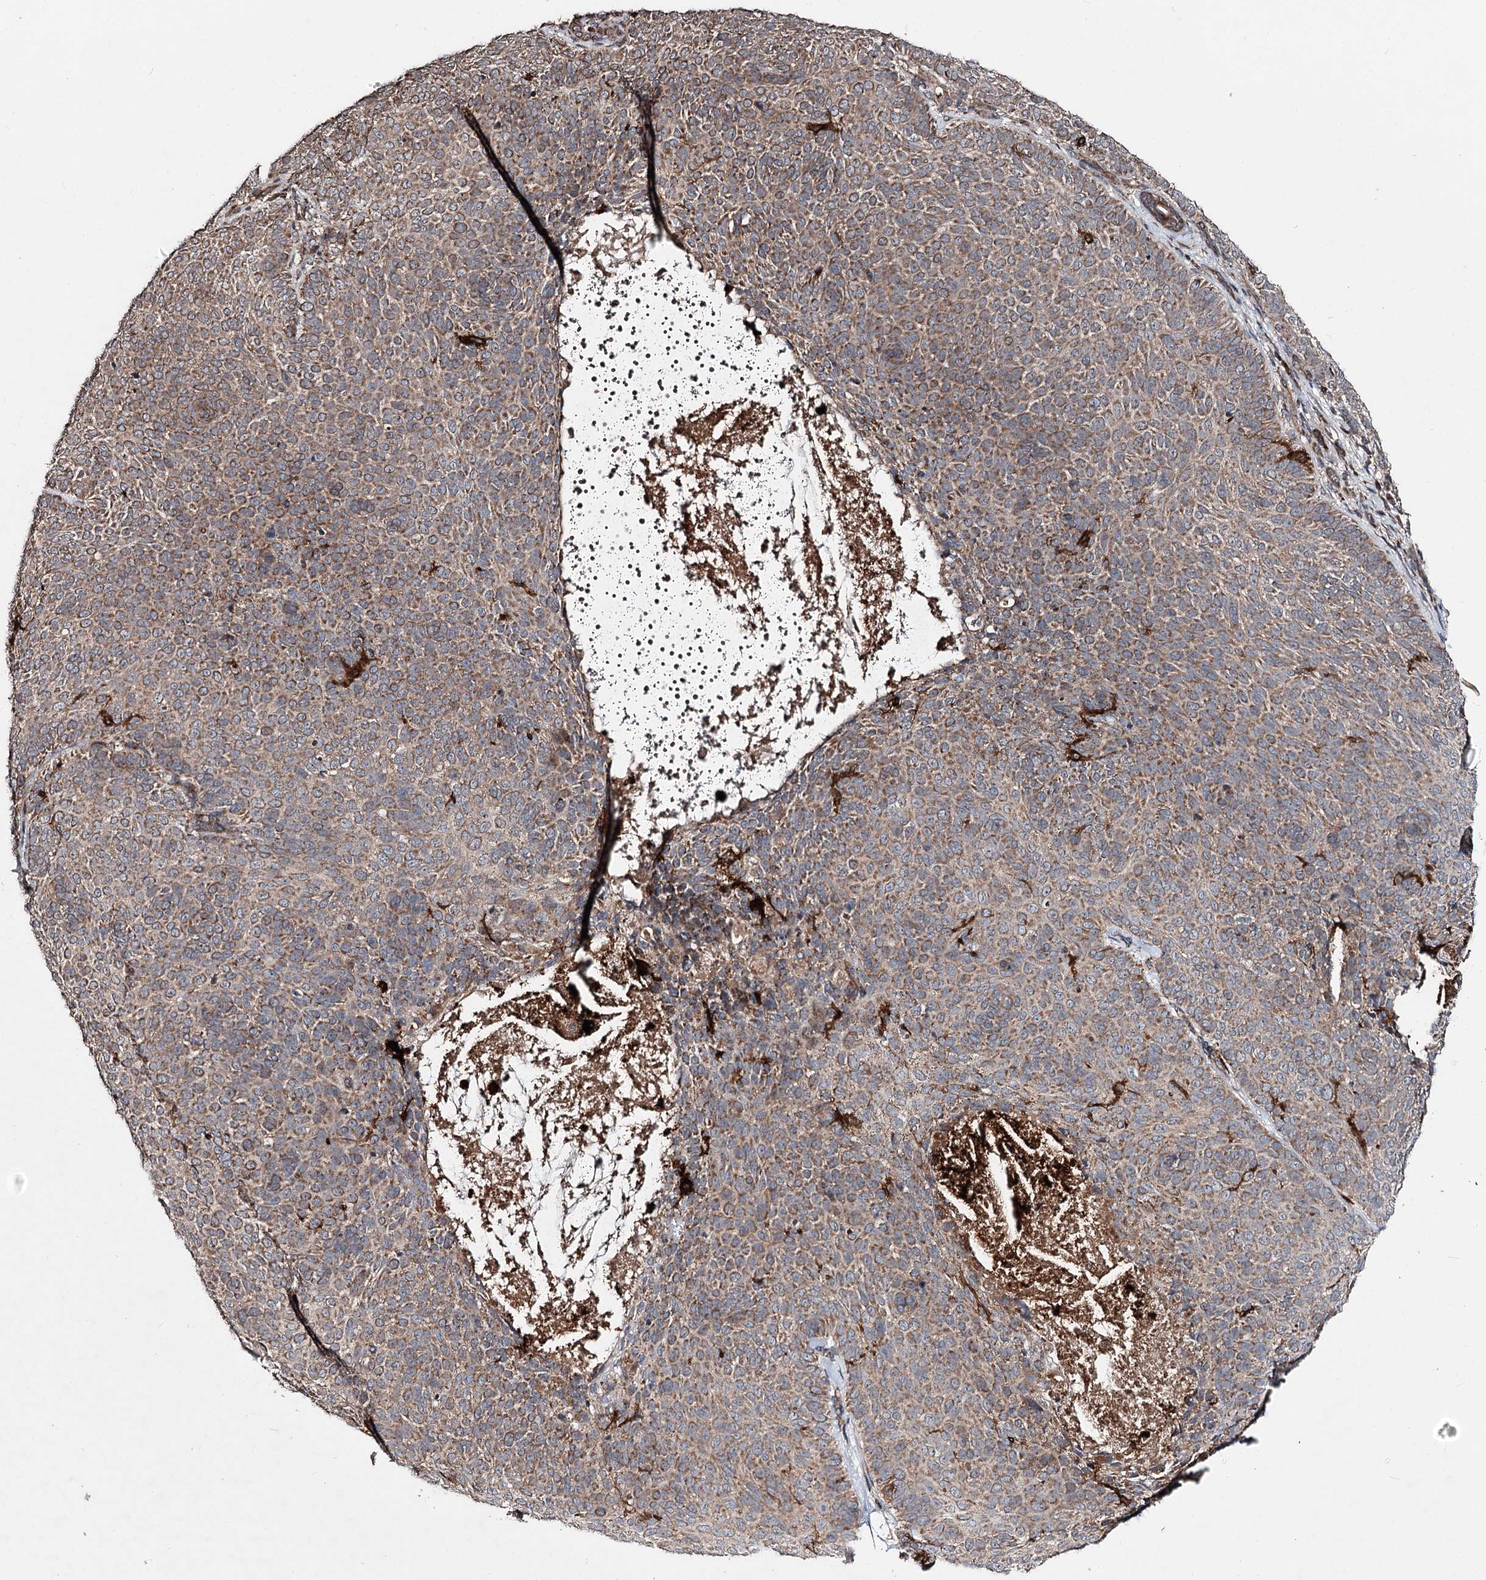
{"staining": {"intensity": "moderate", "quantity": ">75%", "location": "cytoplasmic/membranous"}, "tissue": "skin cancer", "cell_type": "Tumor cells", "image_type": "cancer", "snomed": [{"axis": "morphology", "description": "Basal cell carcinoma"}, {"axis": "topography", "description": "Skin"}], "caption": "Immunohistochemistry (IHC) (DAB (3,3'-diaminobenzidine)) staining of skin basal cell carcinoma shows moderate cytoplasmic/membranous protein expression in about >75% of tumor cells.", "gene": "MINDY3", "patient": {"sex": "male", "age": 85}}